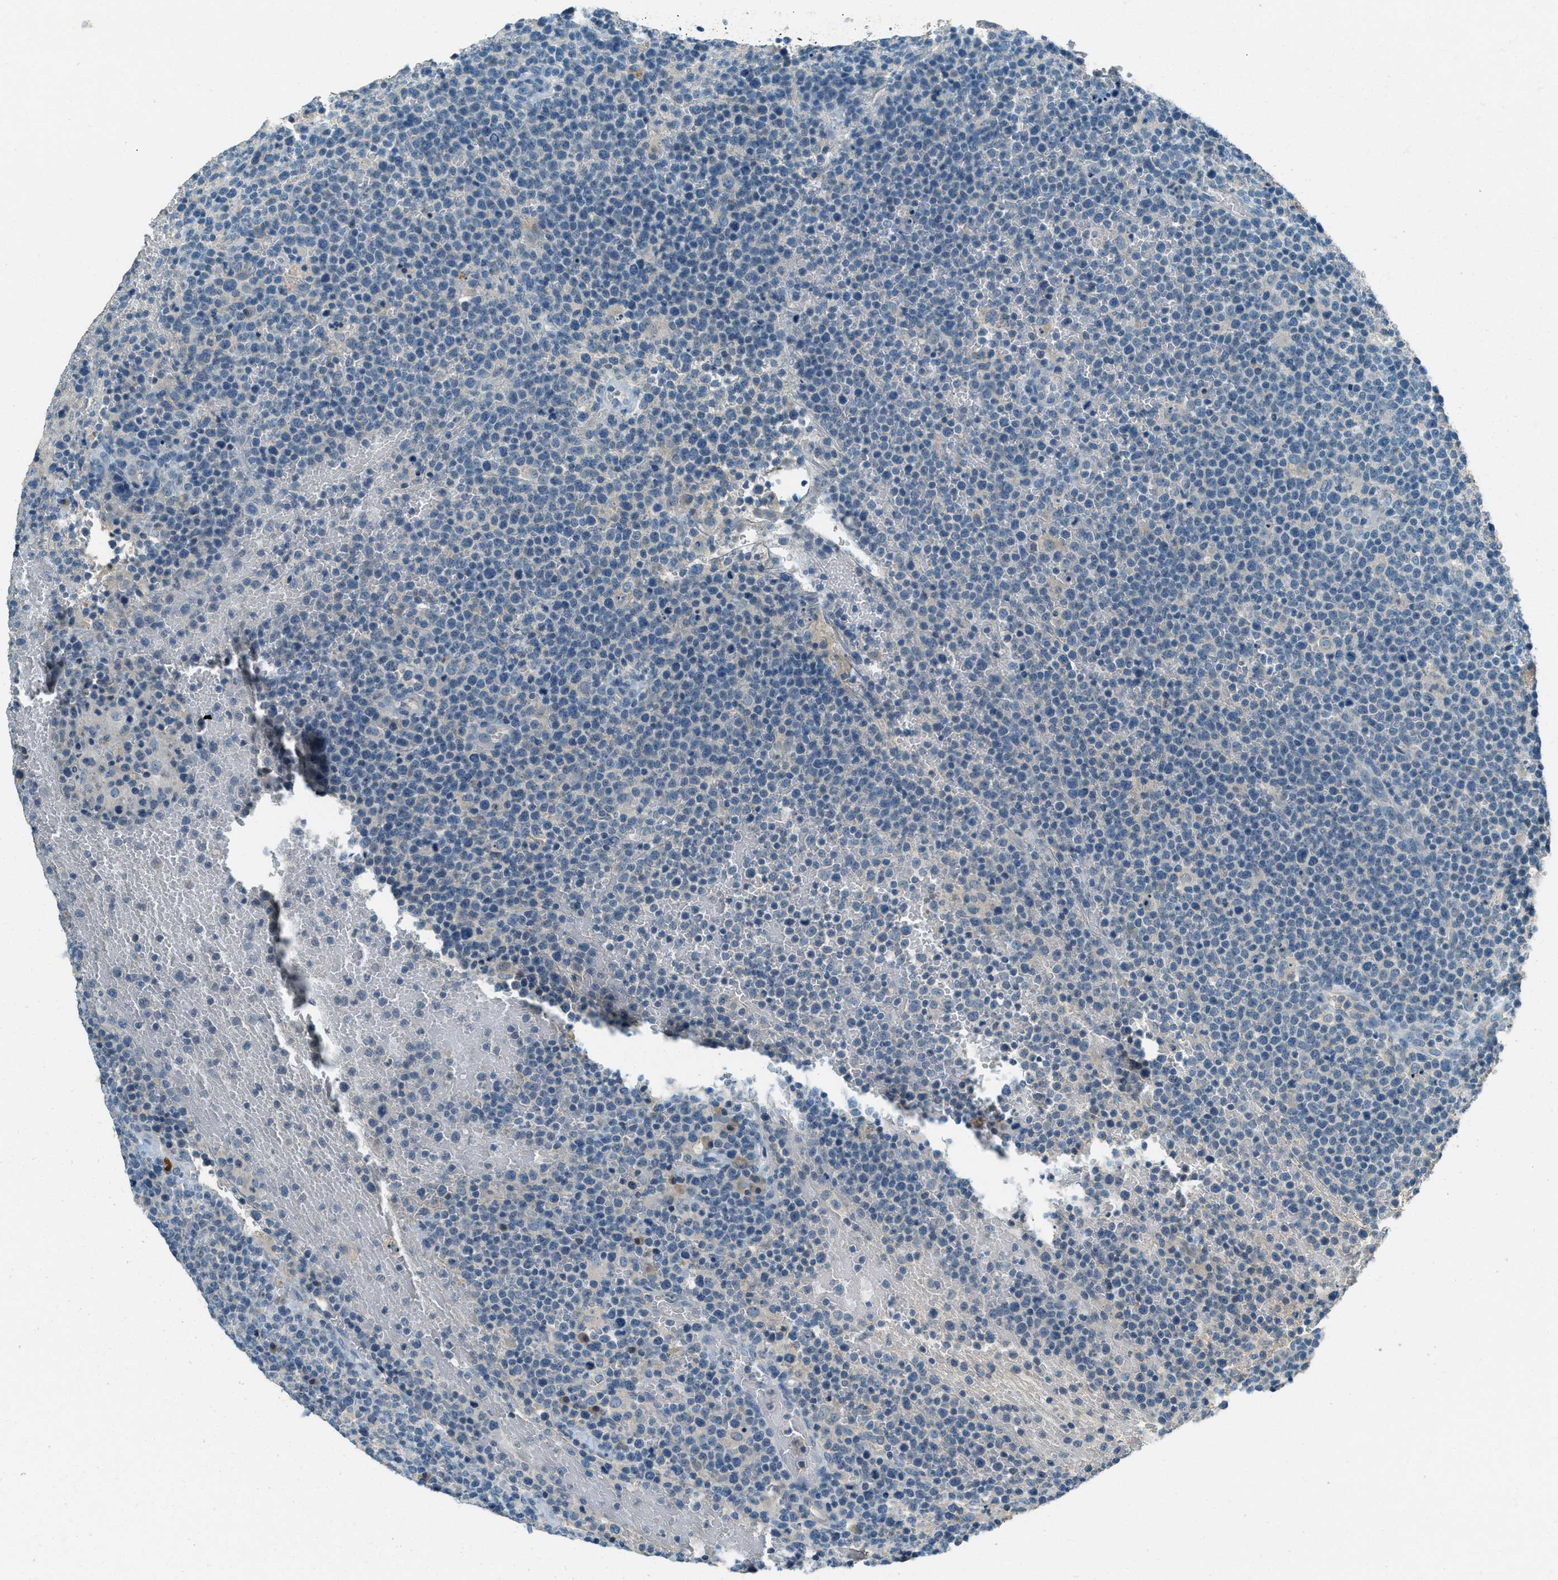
{"staining": {"intensity": "negative", "quantity": "none", "location": "none"}, "tissue": "lymphoma", "cell_type": "Tumor cells", "image_type": "cancer", "snomed": [{"axis": "morphology", "description": "Malignant lymphoma, non-Hodgkin's type, High grade"}, {"axis": "topography", "description": "Lymph node"}], "caption": "Immunohistochemistry micrograph of human high-grade malignant lymphoma, non-Hodgkin's type stained for a protein (brown), which reveals no positivity in tumor cells.", "gene": "MSLN", "patient": {"sex": "male", "age": 61}}